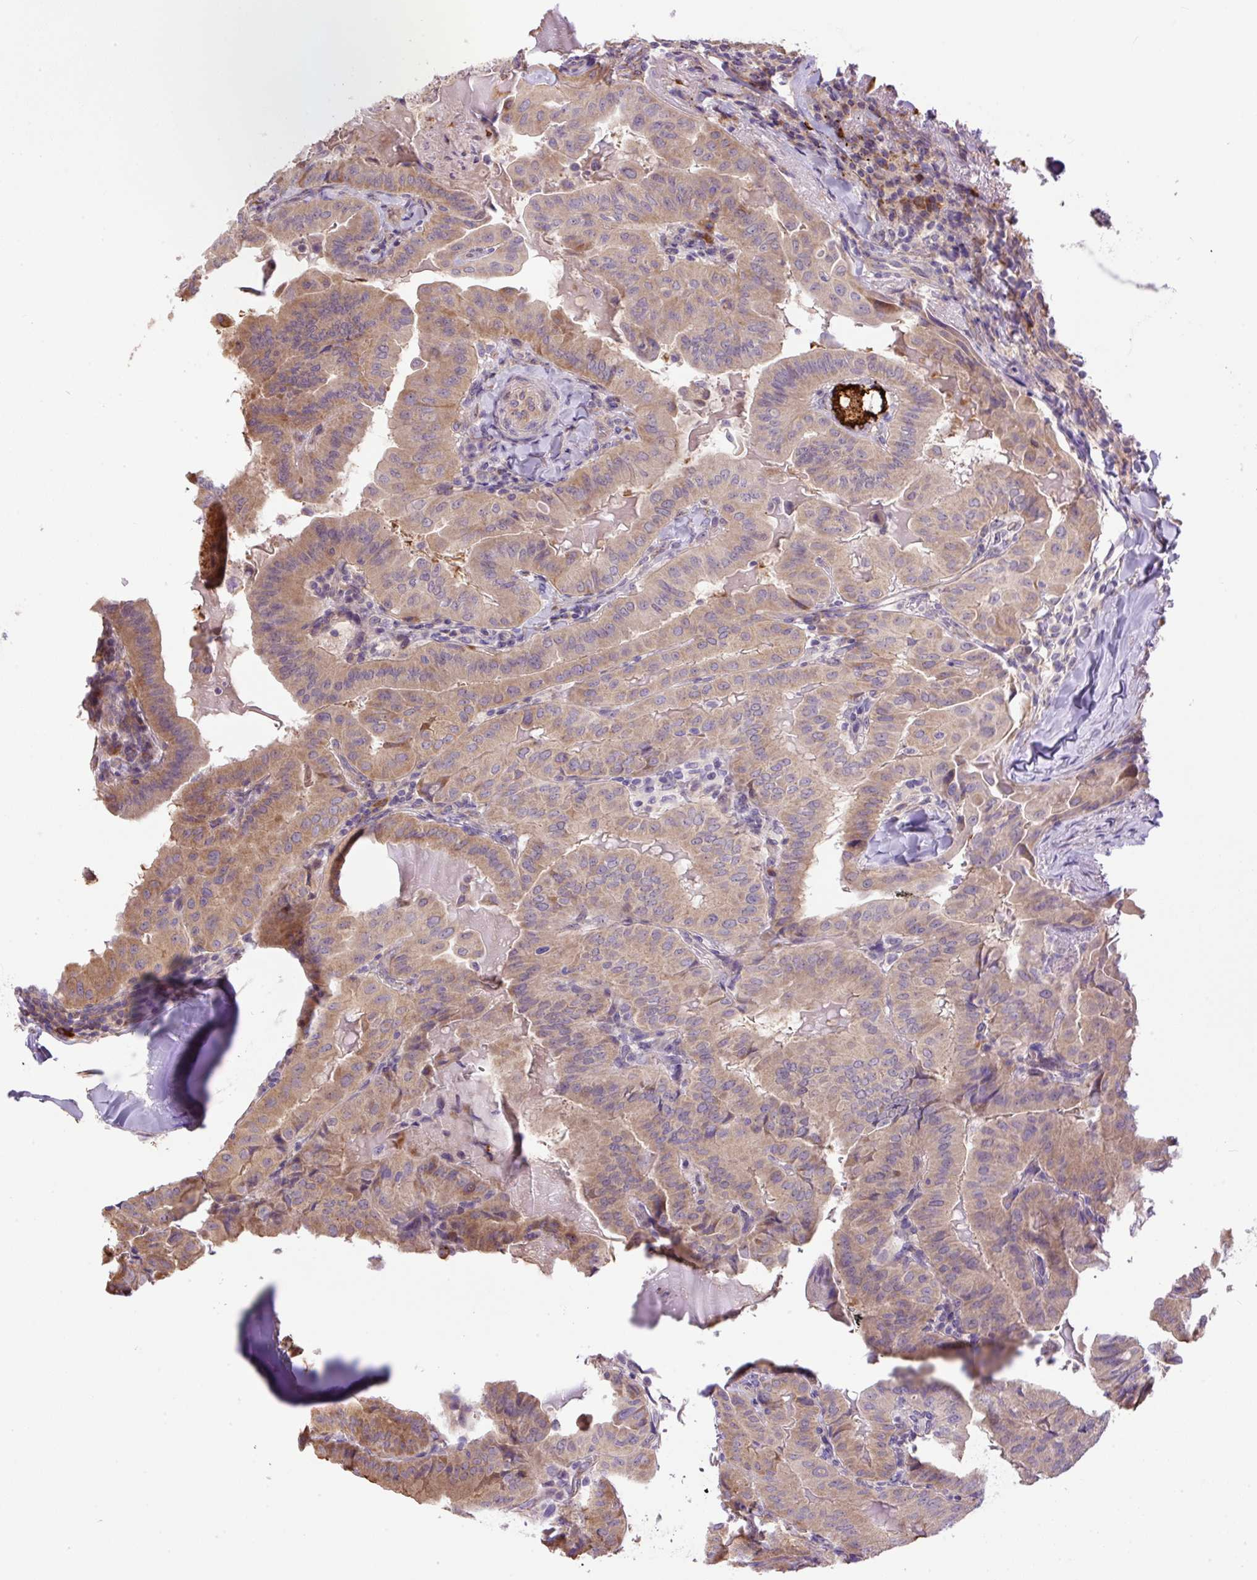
{"staining": {"intensity": "moderate", "quantity": ">75%", "location": "cytoplasmic/membranous"}, "tissue": "thyroid cancer", "cell_type": "Tumor cells", "image_type": "cancer", "snomed": [{"axis": "morphology", "description": "Papillary adenocarcinoma, NOS"}, {"axis": "topography", "description": "Thyroid gland"}], "caption": "Human thyroid papillary adenocarcinoma stained with a brown dye demonstrates moderate cytoplasmic/membranous positive staining in approximately >75% of tumor cells.", "gene": "PPME1", "patient": {"sex": "female", "age": 68}}